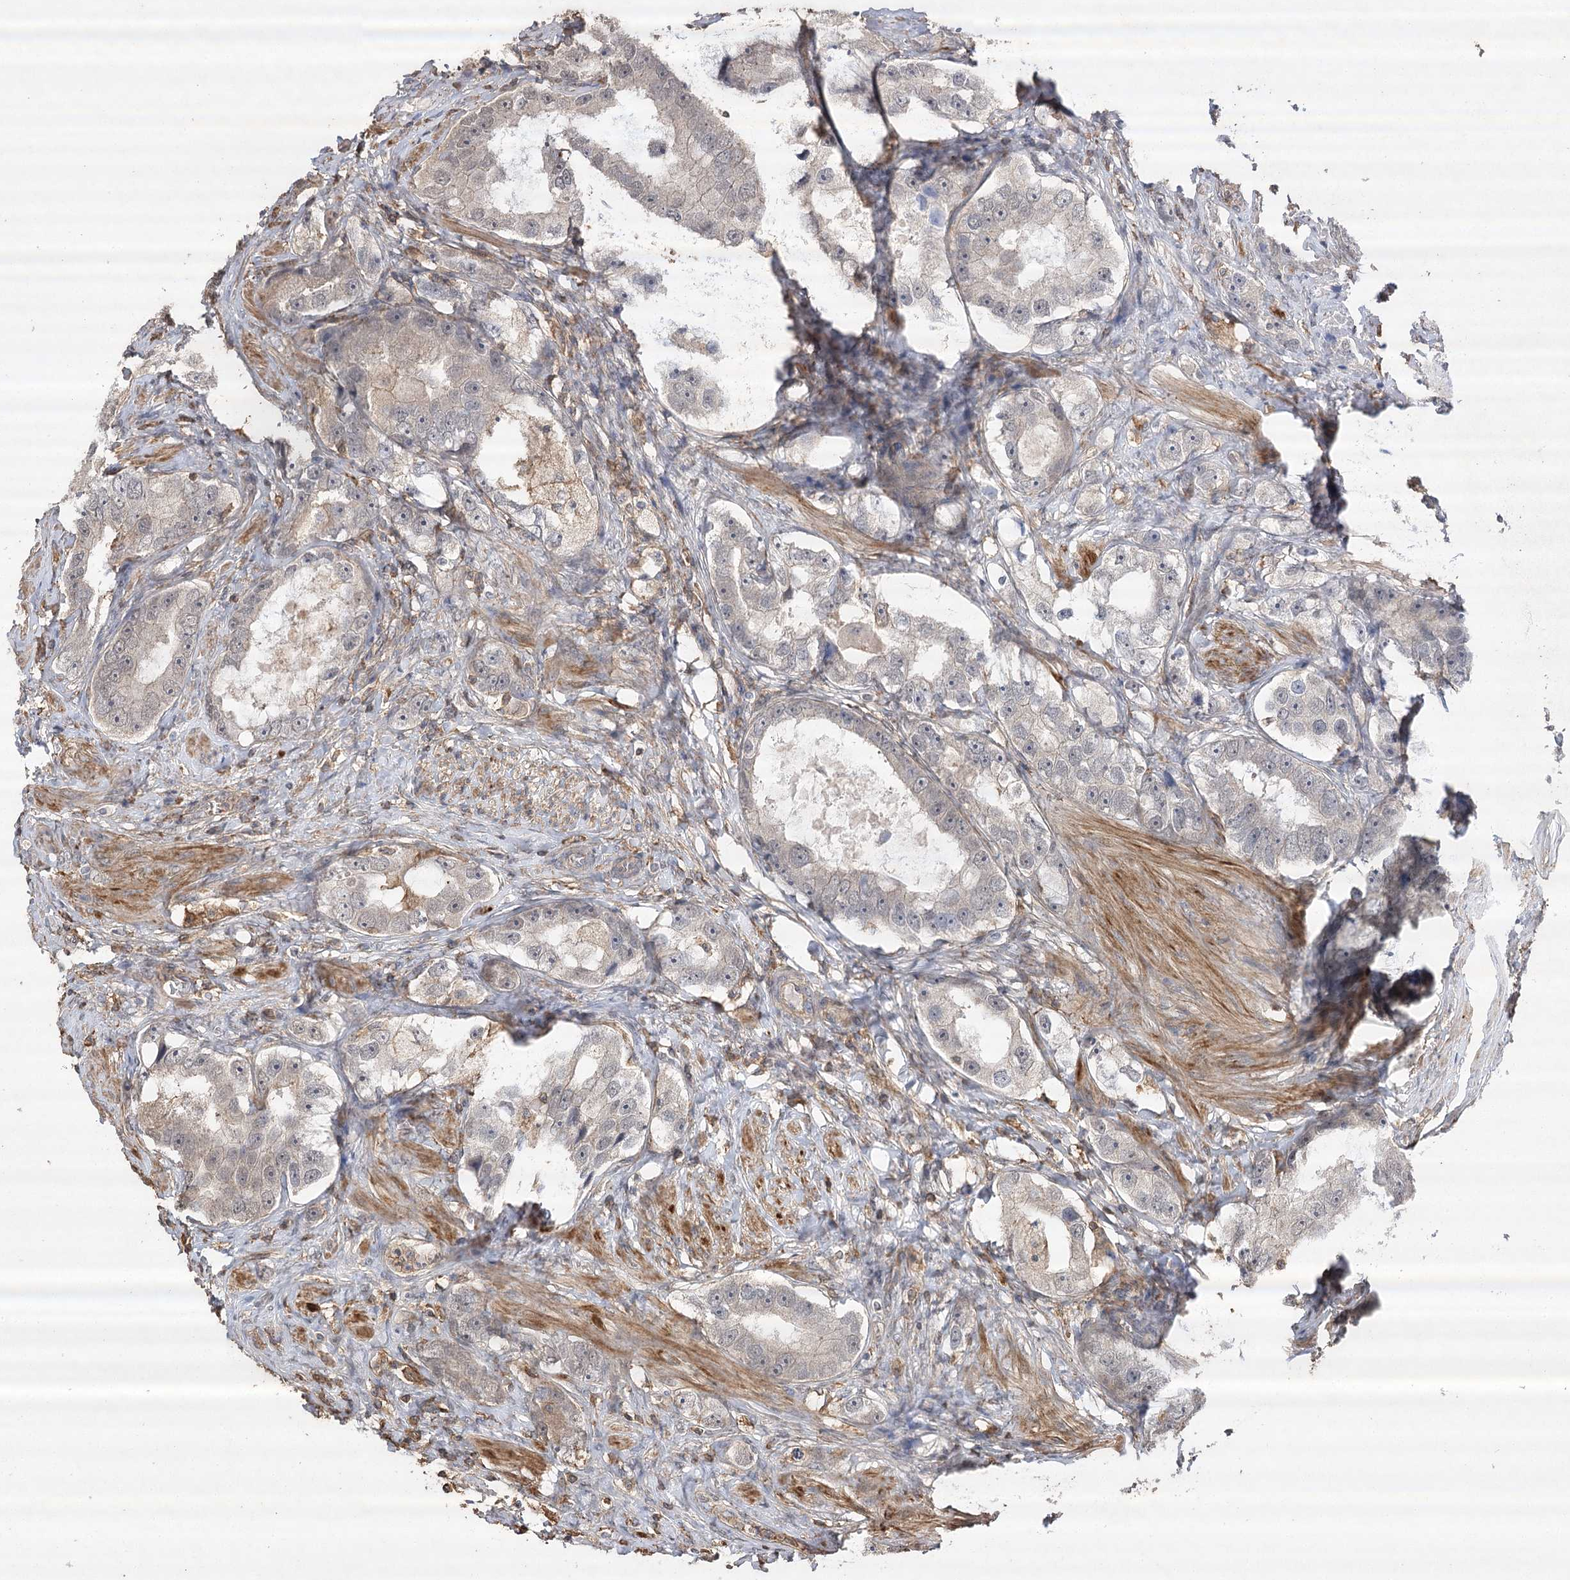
{"staining": {"intensity": "negative", "quantity": "none", "location": "none"}, "tissue": "prostate cancer", "cell_type": "Tumor cells", "image_type": "cancer", "snomed": [{"axis": "morphology", "description": "Adenocarcinoma, High grade"}, {"axis": "topography", "description": "Prostate"}], "caption": "Immunohistochemistry (IHC) of prostate cancer shows no staining in tumor cells. (DAB immunohistochemistry with hematoxylin counter stain).", "gene": "OBSL1", "patient": {"sex": "male", "age": 63}}